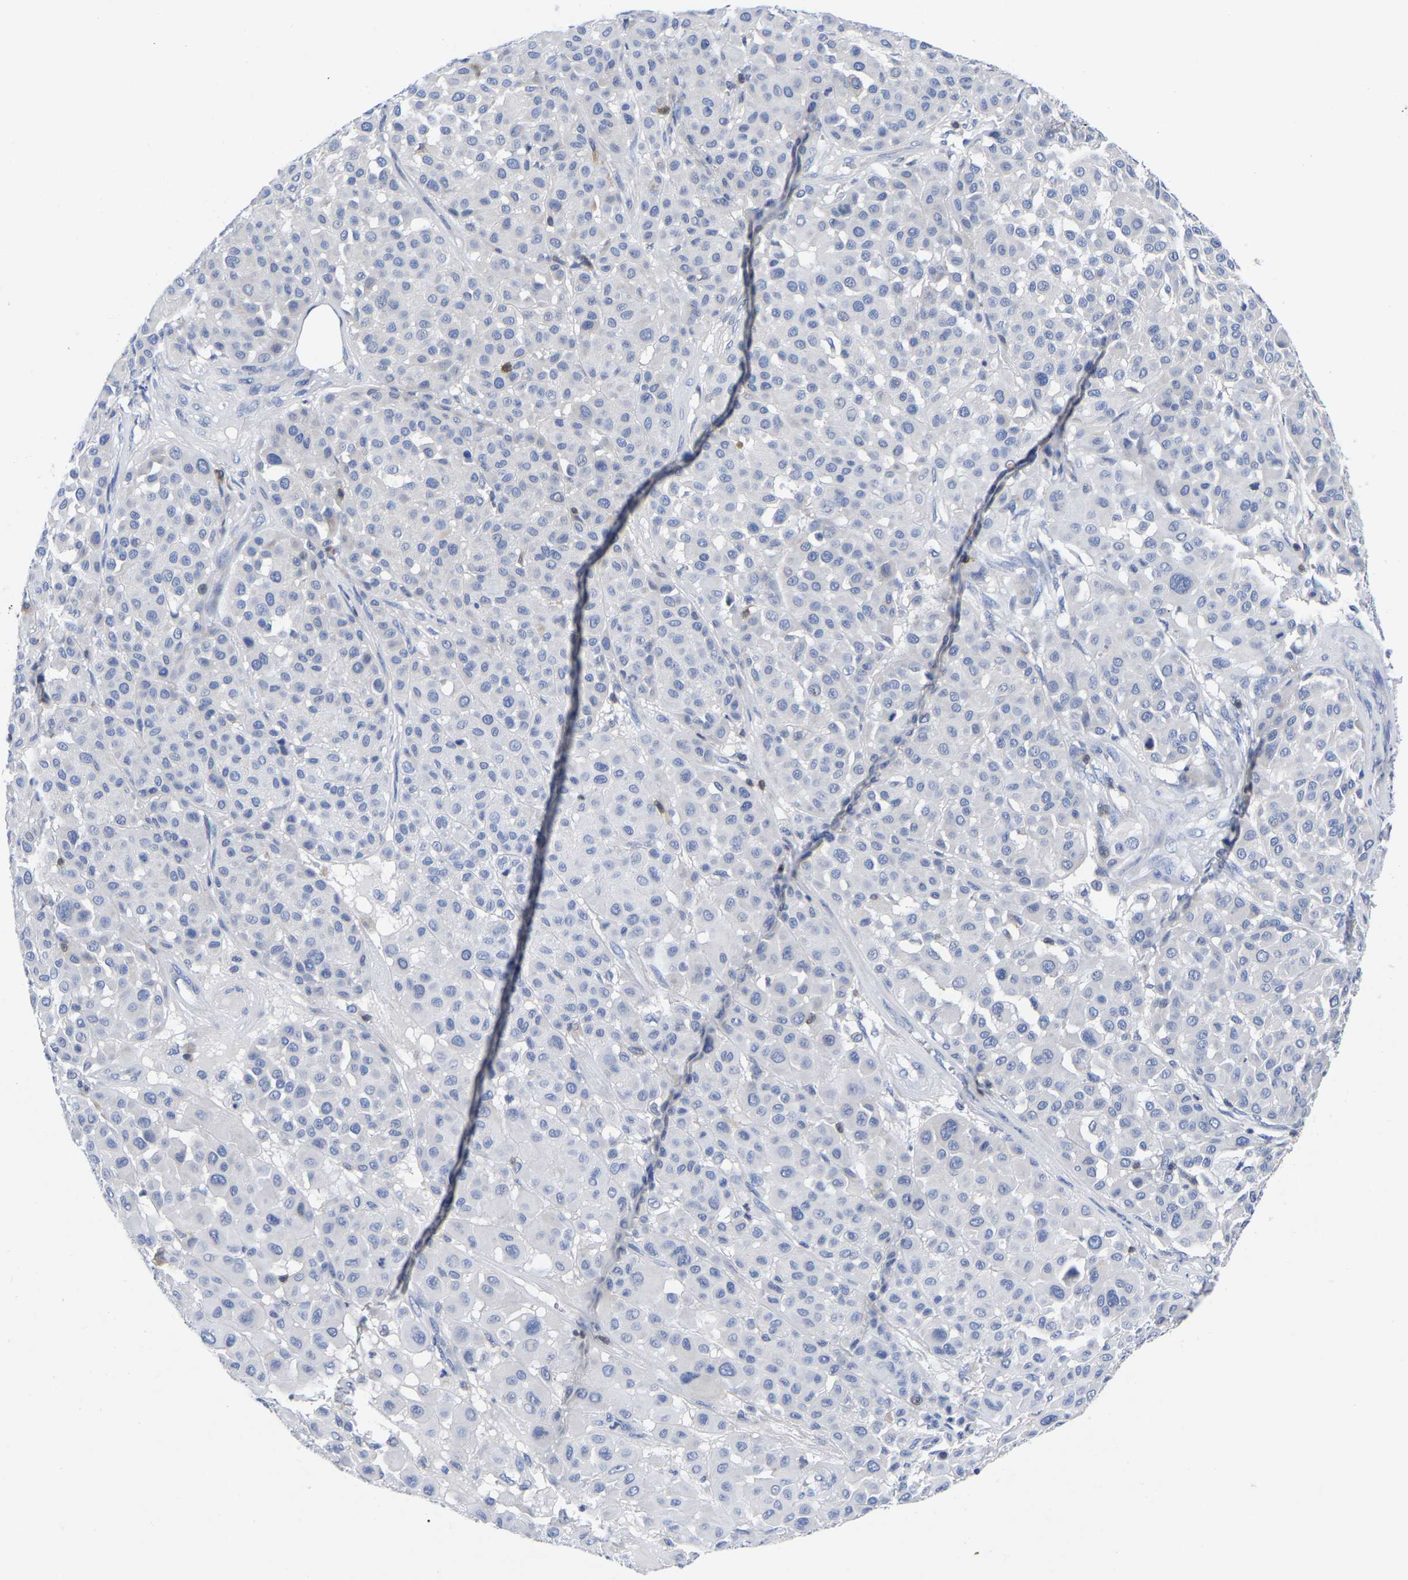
{"staining": {"intensity": "negative", "quantity": "none", "location": "none"}, "tissue": "melanoma", "cell_type": "Tumor cells", "image_type": "cancer", "snomed": [{"axis": "morphology", "description": "Malignant melanoma, Metastatic site"}, {"axis": "topography", "description": "Soft tissue"}], "caption": "Melanoma was stained to show a protein in brown. There is no significant positivity in tumor cells. (DAB (3,3'-diaminobenzidine) immunohistochemistry (IHC), high magnification).", "gene": "PTPN7", "patient": {"sex": "male", "age": 41}}